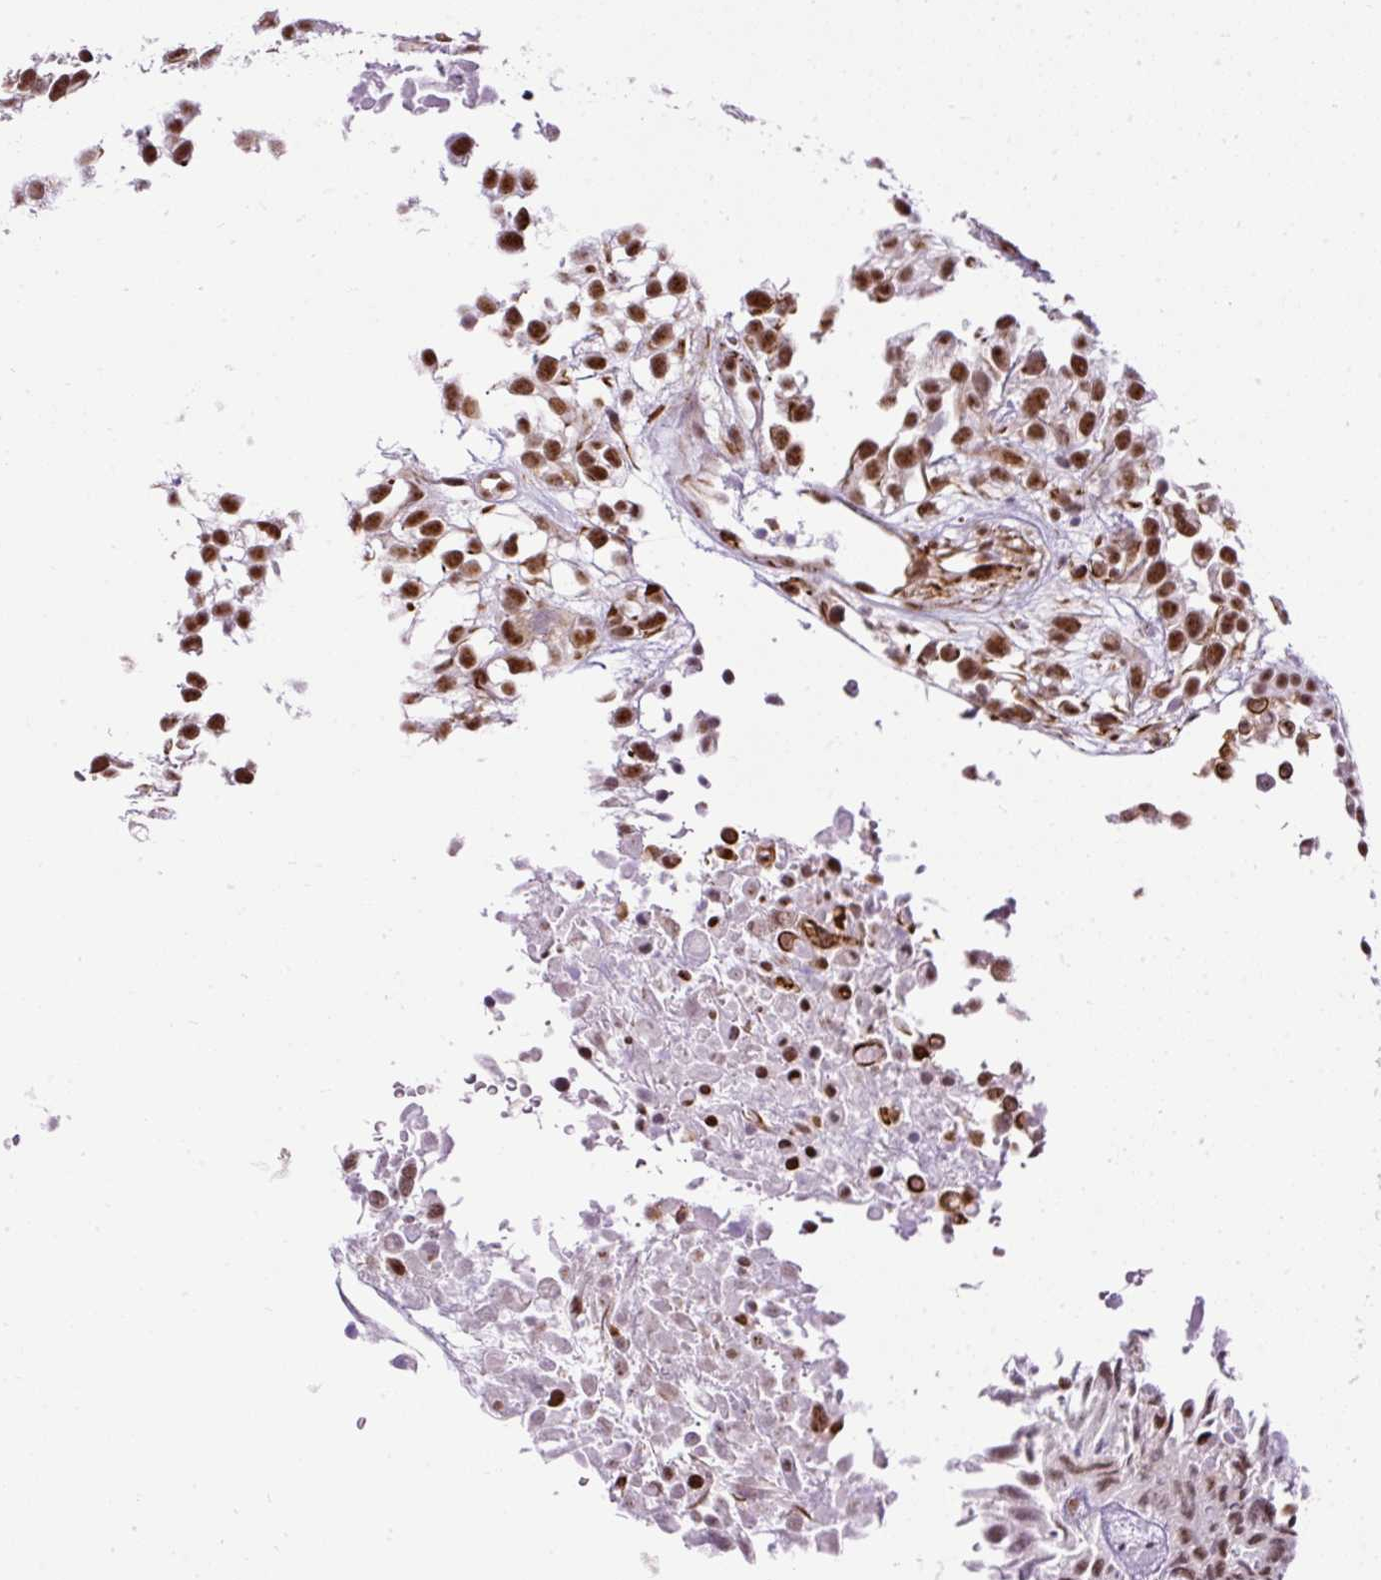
{"staining": {"intensity": "moderate", "quantity": ">75%", "location": "nuclear"}, "tissue": "urothelial cancer", "cell_type": "Tumor cells", "image_type": "cancer", "snomed": [{"axis": "morphology", "description": "Urothelial carcinoma, High grade"}, {"axis": "topography", "description": "Urinary bladder"}], "caption": "This is an image of IHC staining of high-grade urothelial carcinoma, which shows moderate expression in the nuclear of tumor cells.", "gene": "LUC7L2", "patient": {"sex": "male", "age": 56}}